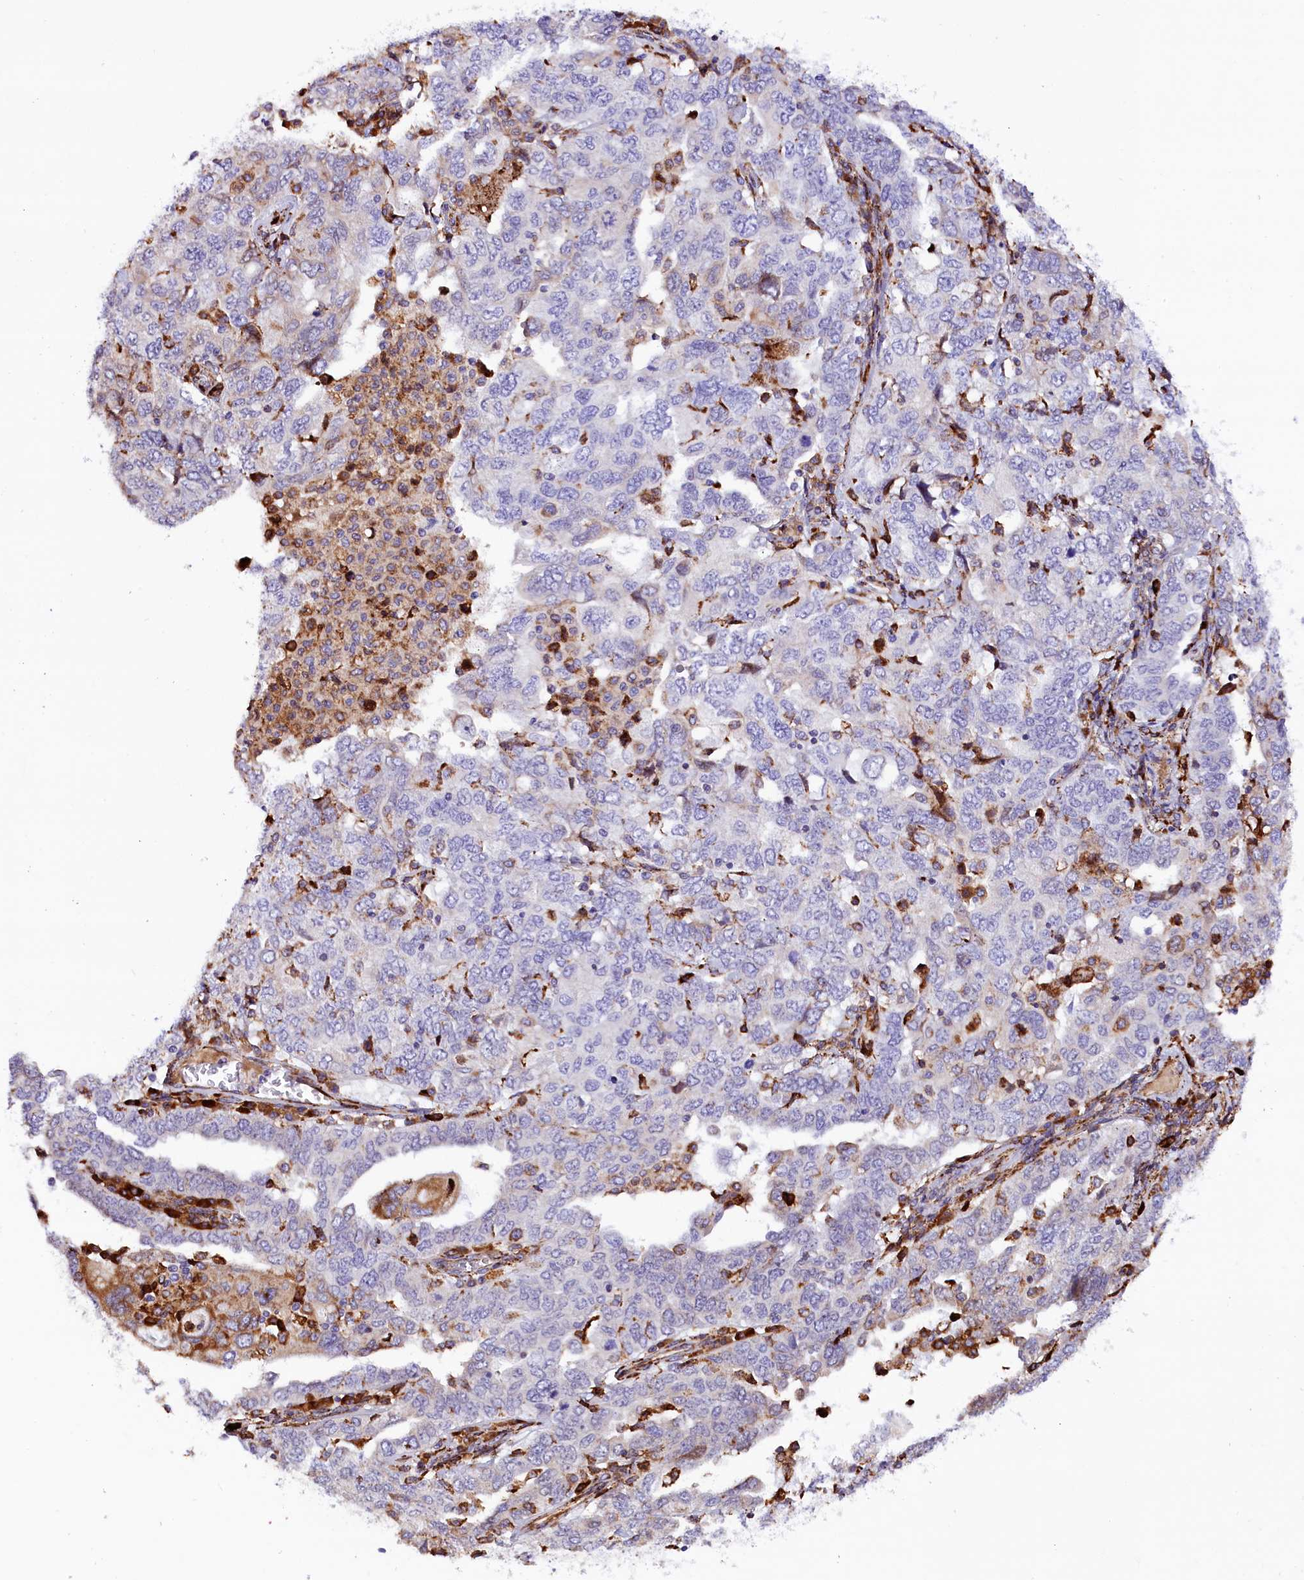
{"staining": {"intensity": "negative", "quantity": "none", "location": "none"}, "tissue": "ovarian cancer", "cell_type": "Tumor cells", "image_type": "cancer", "snomed": [{"axis": "morphology", "description": "Carcinoma, endometroid"}, {"axis": "topography", "description": "Ovary"}], "caption": "Photomicrograph shows no protein positivity in tumor cells of endometroid carcinoma (ovarian) tissue.", "gene": "CMTR2", "patient": {"sex": "female", "age": 62}}